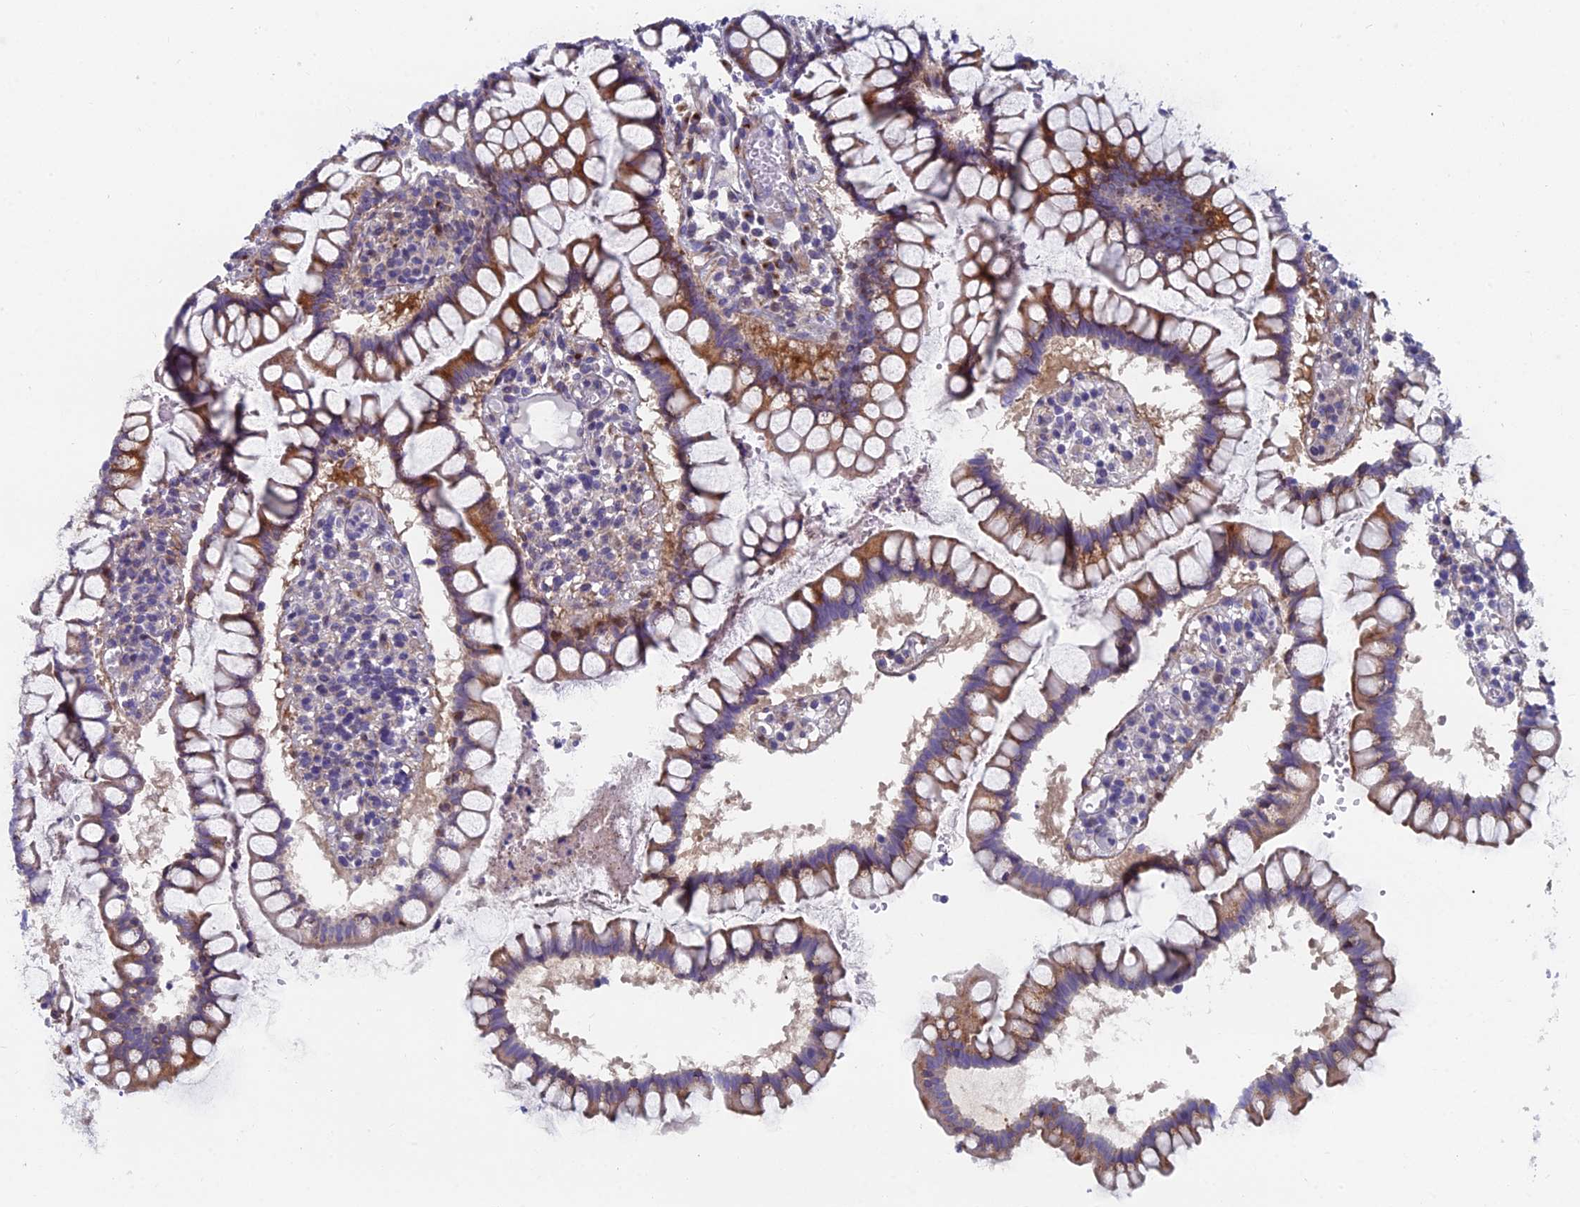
{"staining": {"intensity": "negative", "quantity": "none", "location": "none"}, "tissue": "colon", "cell_type": "Endothelial cells", "image_type": "normal", "snomed": [{"axis": "morphology", "description": "Normal tissue, NOS"}, {"axis": "morphology", "description": "Adenocarcinoma, NOS"}, {"axis": "topography", "description": "Colon"}], "caption": "This micrograph is of benign colon stained with IHC to label a protein in brown with the nuclei are counter-stained blue. There is no staining in endothelial cells.", "gene": "B9D2", "patient": {"sex": "female", "age": 55}}